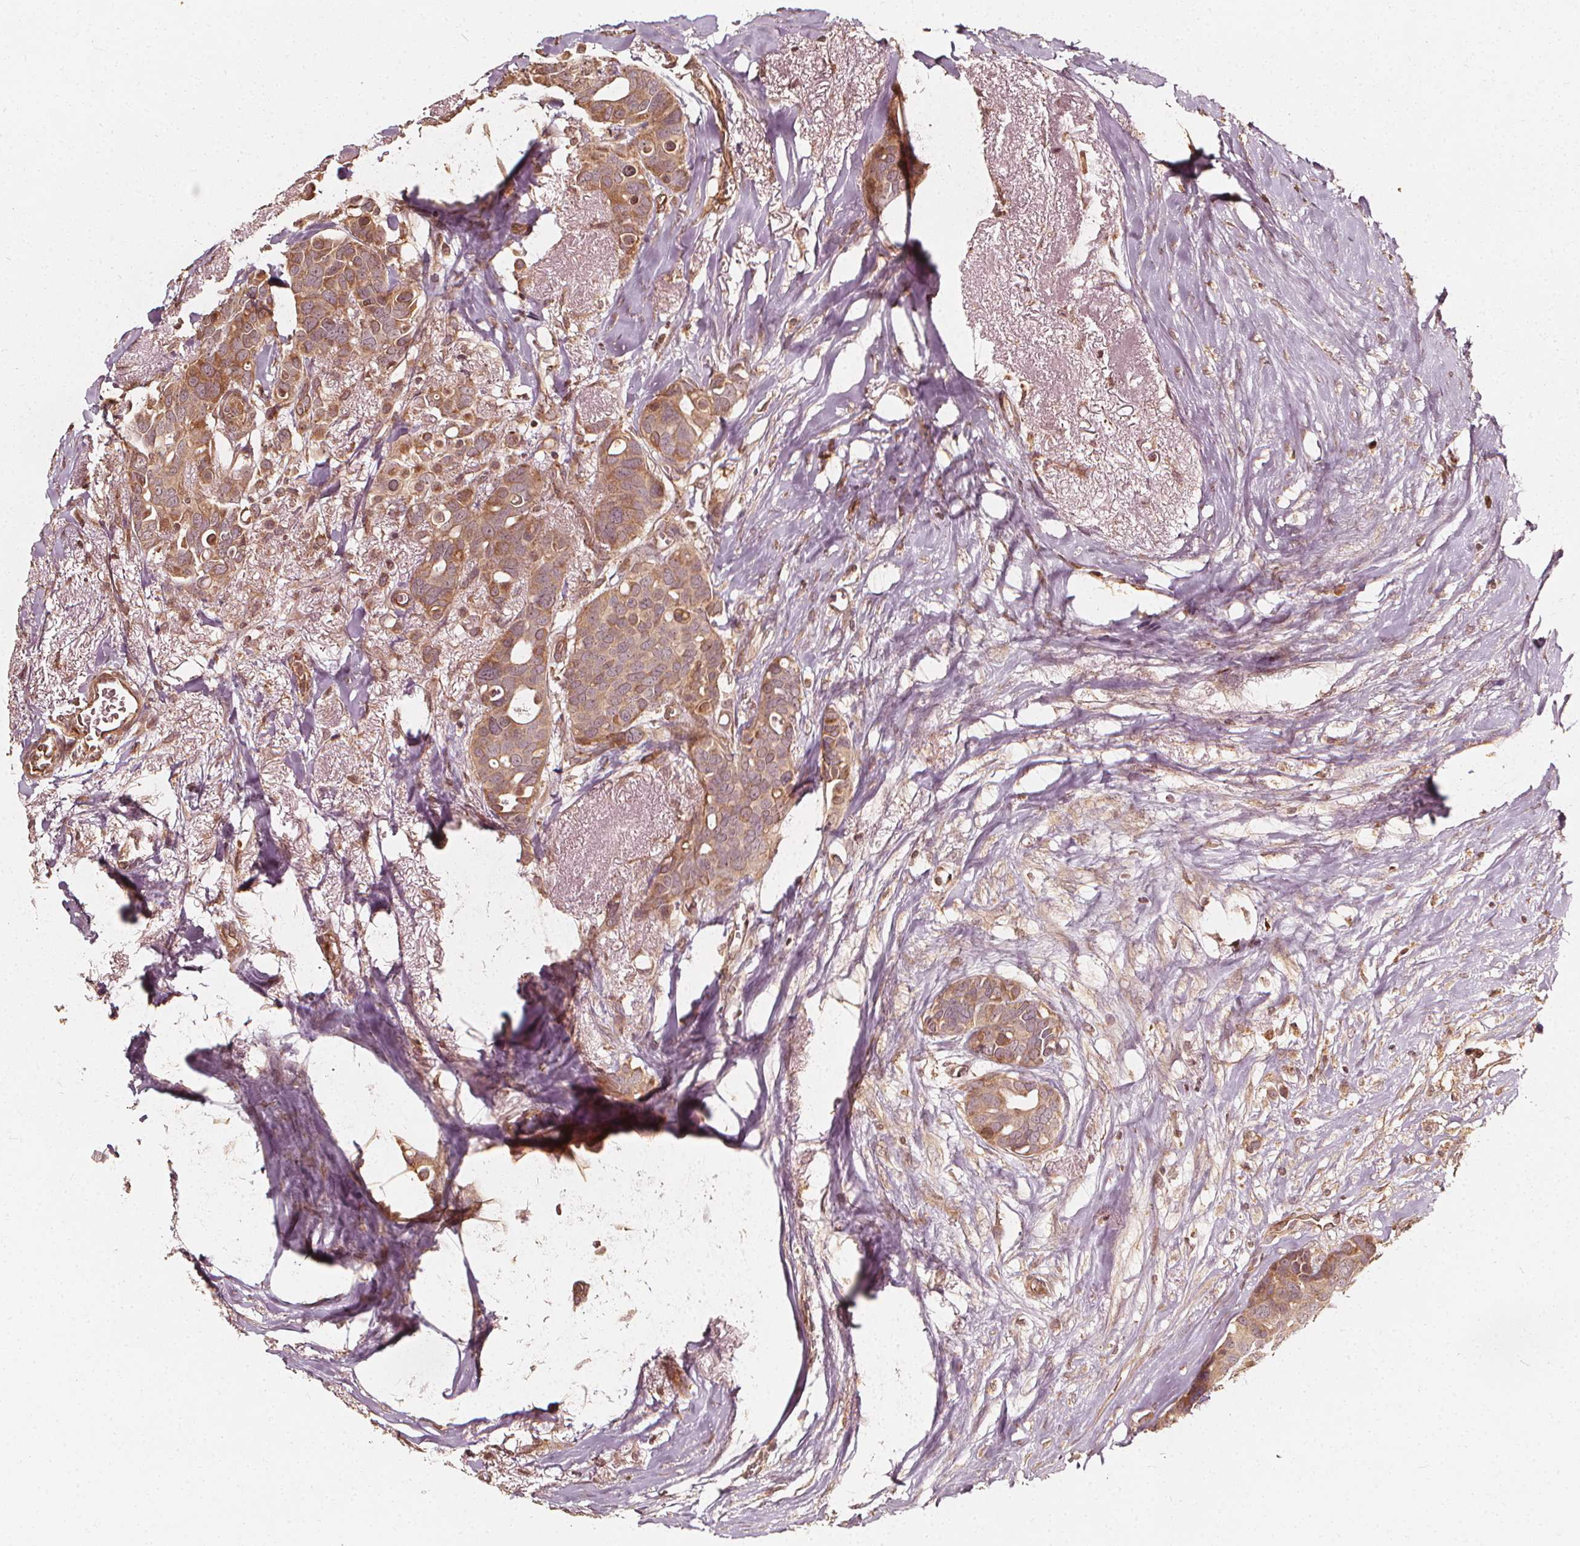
{"staining": {"intensity": "weak", "quantity": ">75%", "location": "cytoplasmic/membranous"}, "tissue": "breast cancer", "cell_type": "Tumor cells", "image_type": "cancer", "snomed": [{"axis": "morphology", "description": "Duct carcinoma"}, {"axis": "topography", "description": "Breast"}], "caption": "Immunohistochemical staining of human breast intraductal carcinoma reveals low levels of weak cytoplasmic/membranous protein positivity in approximately >75% of tumor cells.", "gene": "NPC1", "patient": {"sex": "female", "age": 54}}